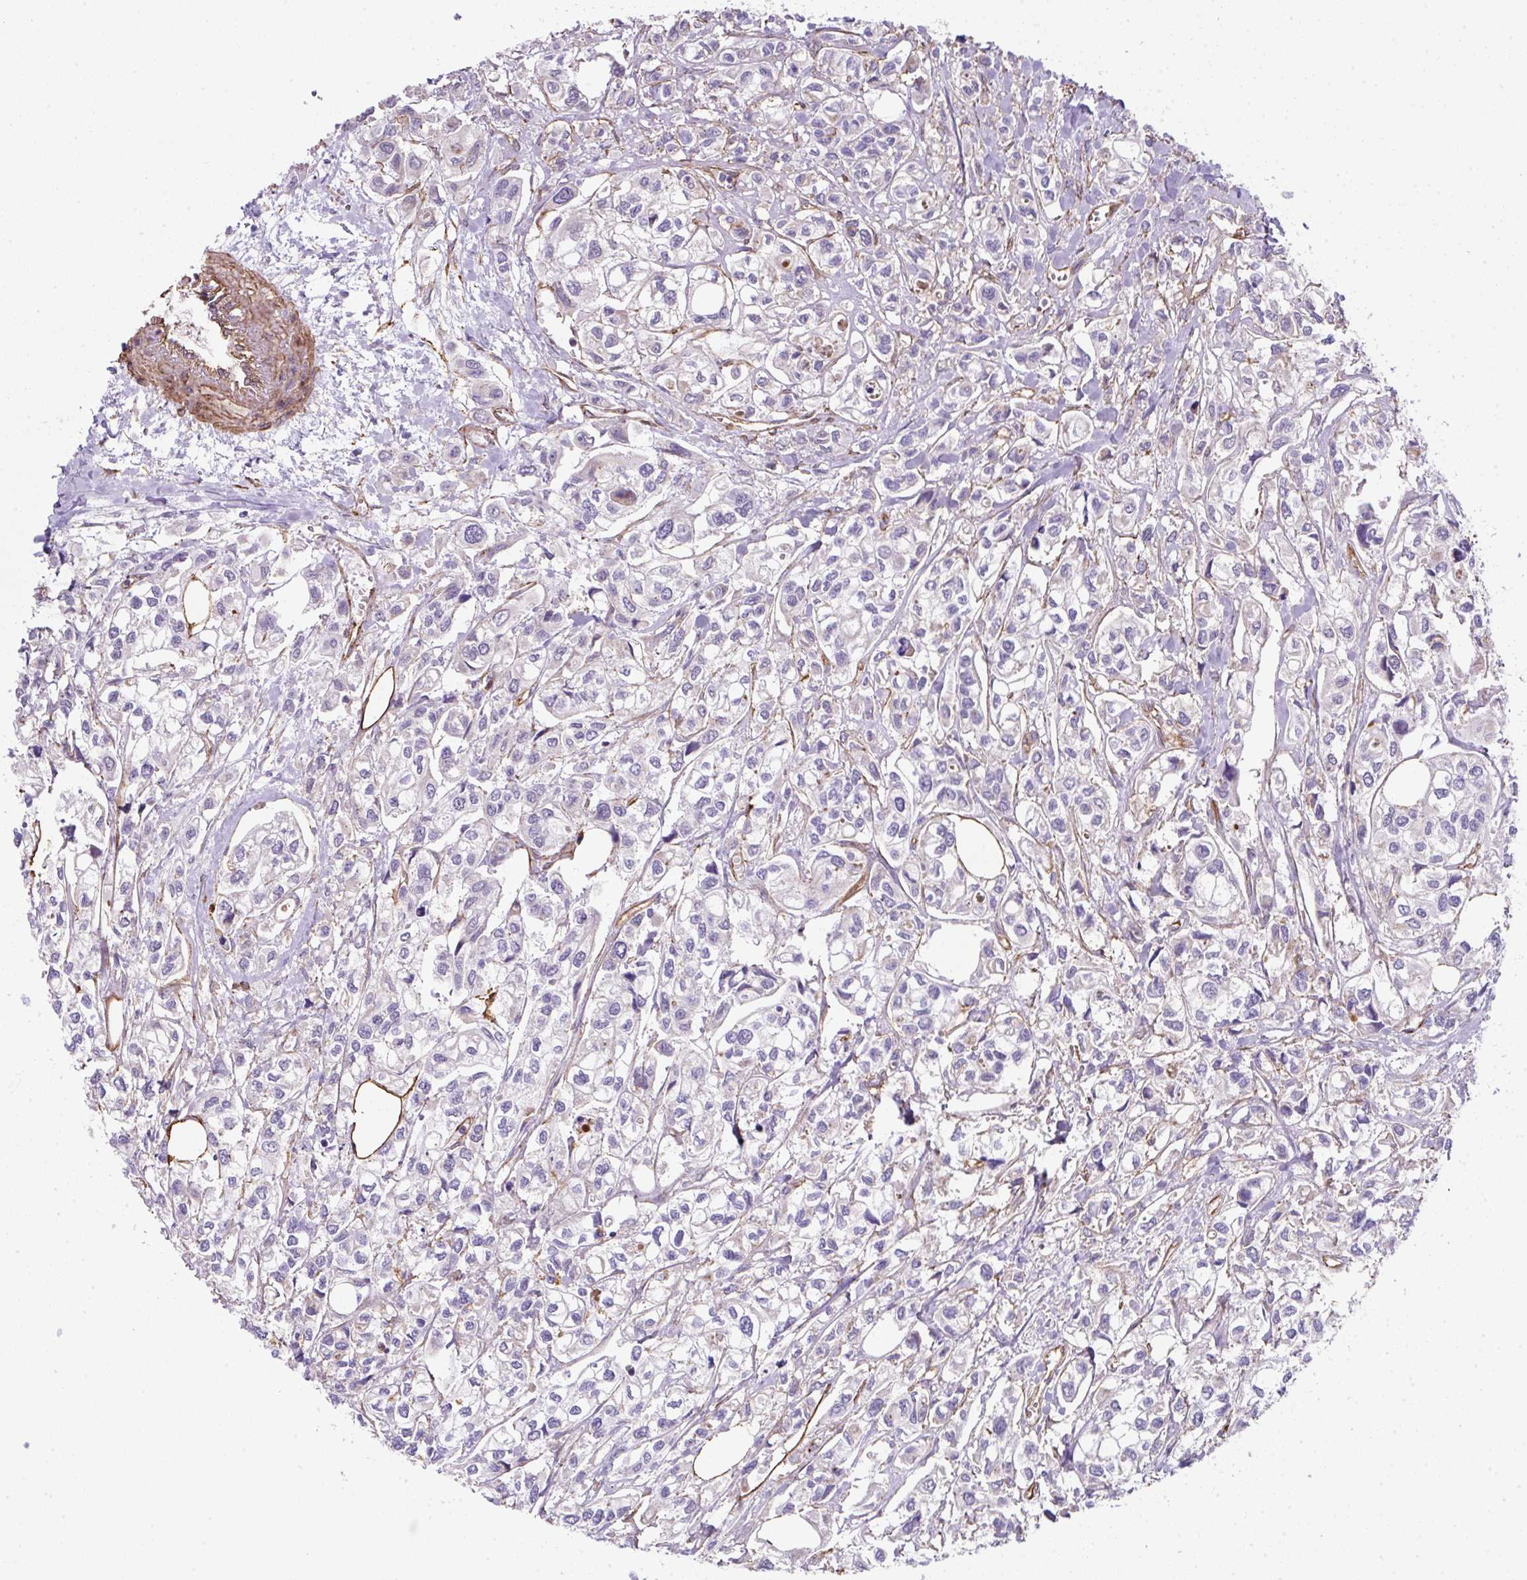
{"staining": {"intensity": "negative", "quantity": "none", "location": "none"}, "tissue": "urothelial cancer", "cell_type": "Tumor cells", "image_type": "cancer", "snomed": [{"axis": "morphology", "description": "Urothelial carcinoma, High grade"}, {"axis": "topography", "description": "Urinary bladder"}], "caption": "Tumor cells show no significant protein staining in urothelial cancer.", "gene": "ANKUB1", "patient": {"sex": "male", "age": 67}}